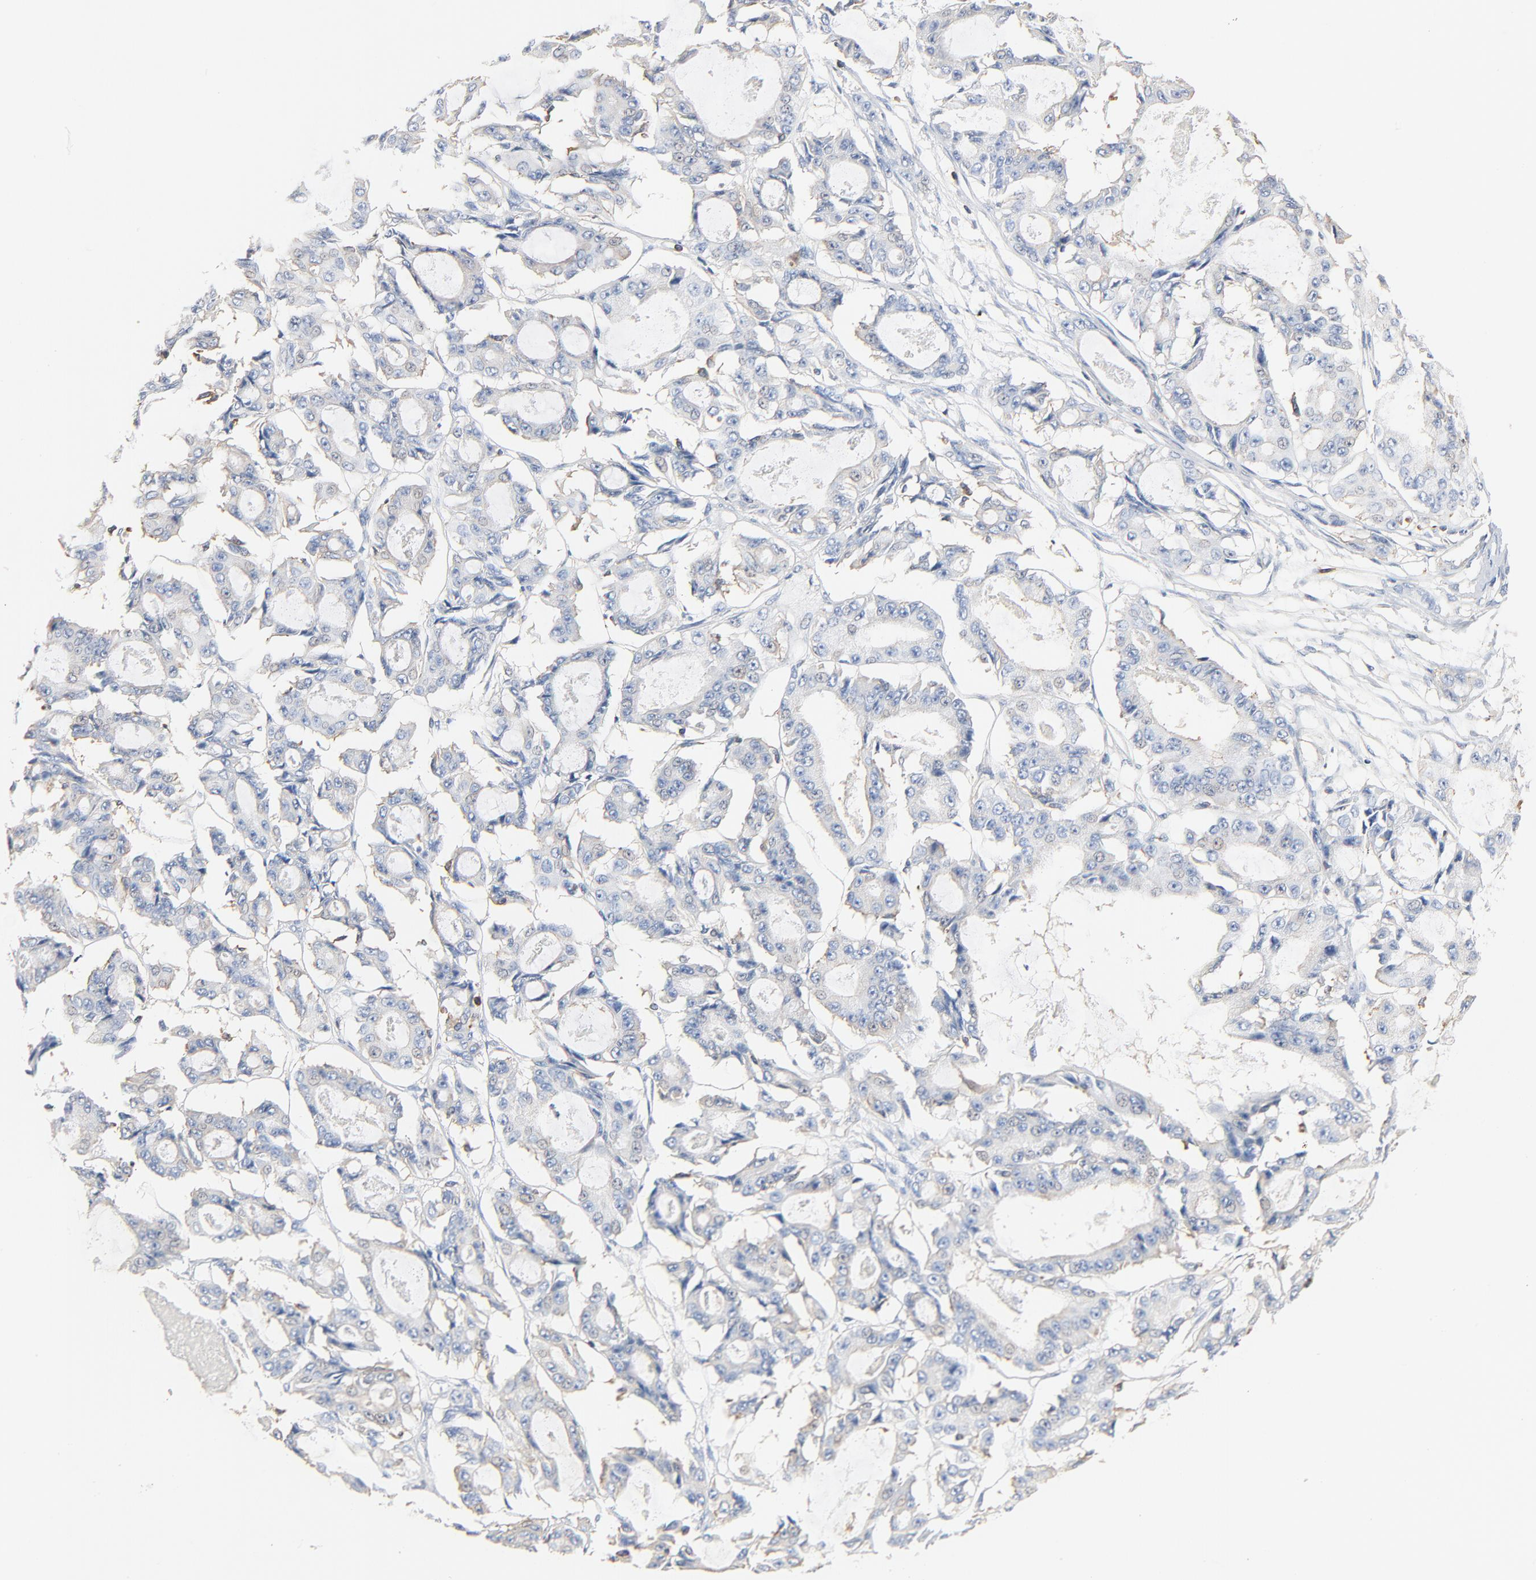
{"staining": {"intensity": "negative", "quantity": "none", "location": "none"}, "tissue": "ovarian cancer", "cell_type": "Tumor cells", "image_type": "cancer", "snomed": [{"axis": "morphology", "description": "Carcinoma, endometroid"}, {"axis": "topography", "description": "Ovary"}], "caption": "A high-resolution histopathology image shows IHC staining of ovarian cancer (endometroid carcinoma), which shows no significant staining in tumor cells. (Brightfield microscopy of DAB immunohistochemistry at high magnification).", "gene": "SH3KBP1", "patient": {"sex": "female", "age": 61}}